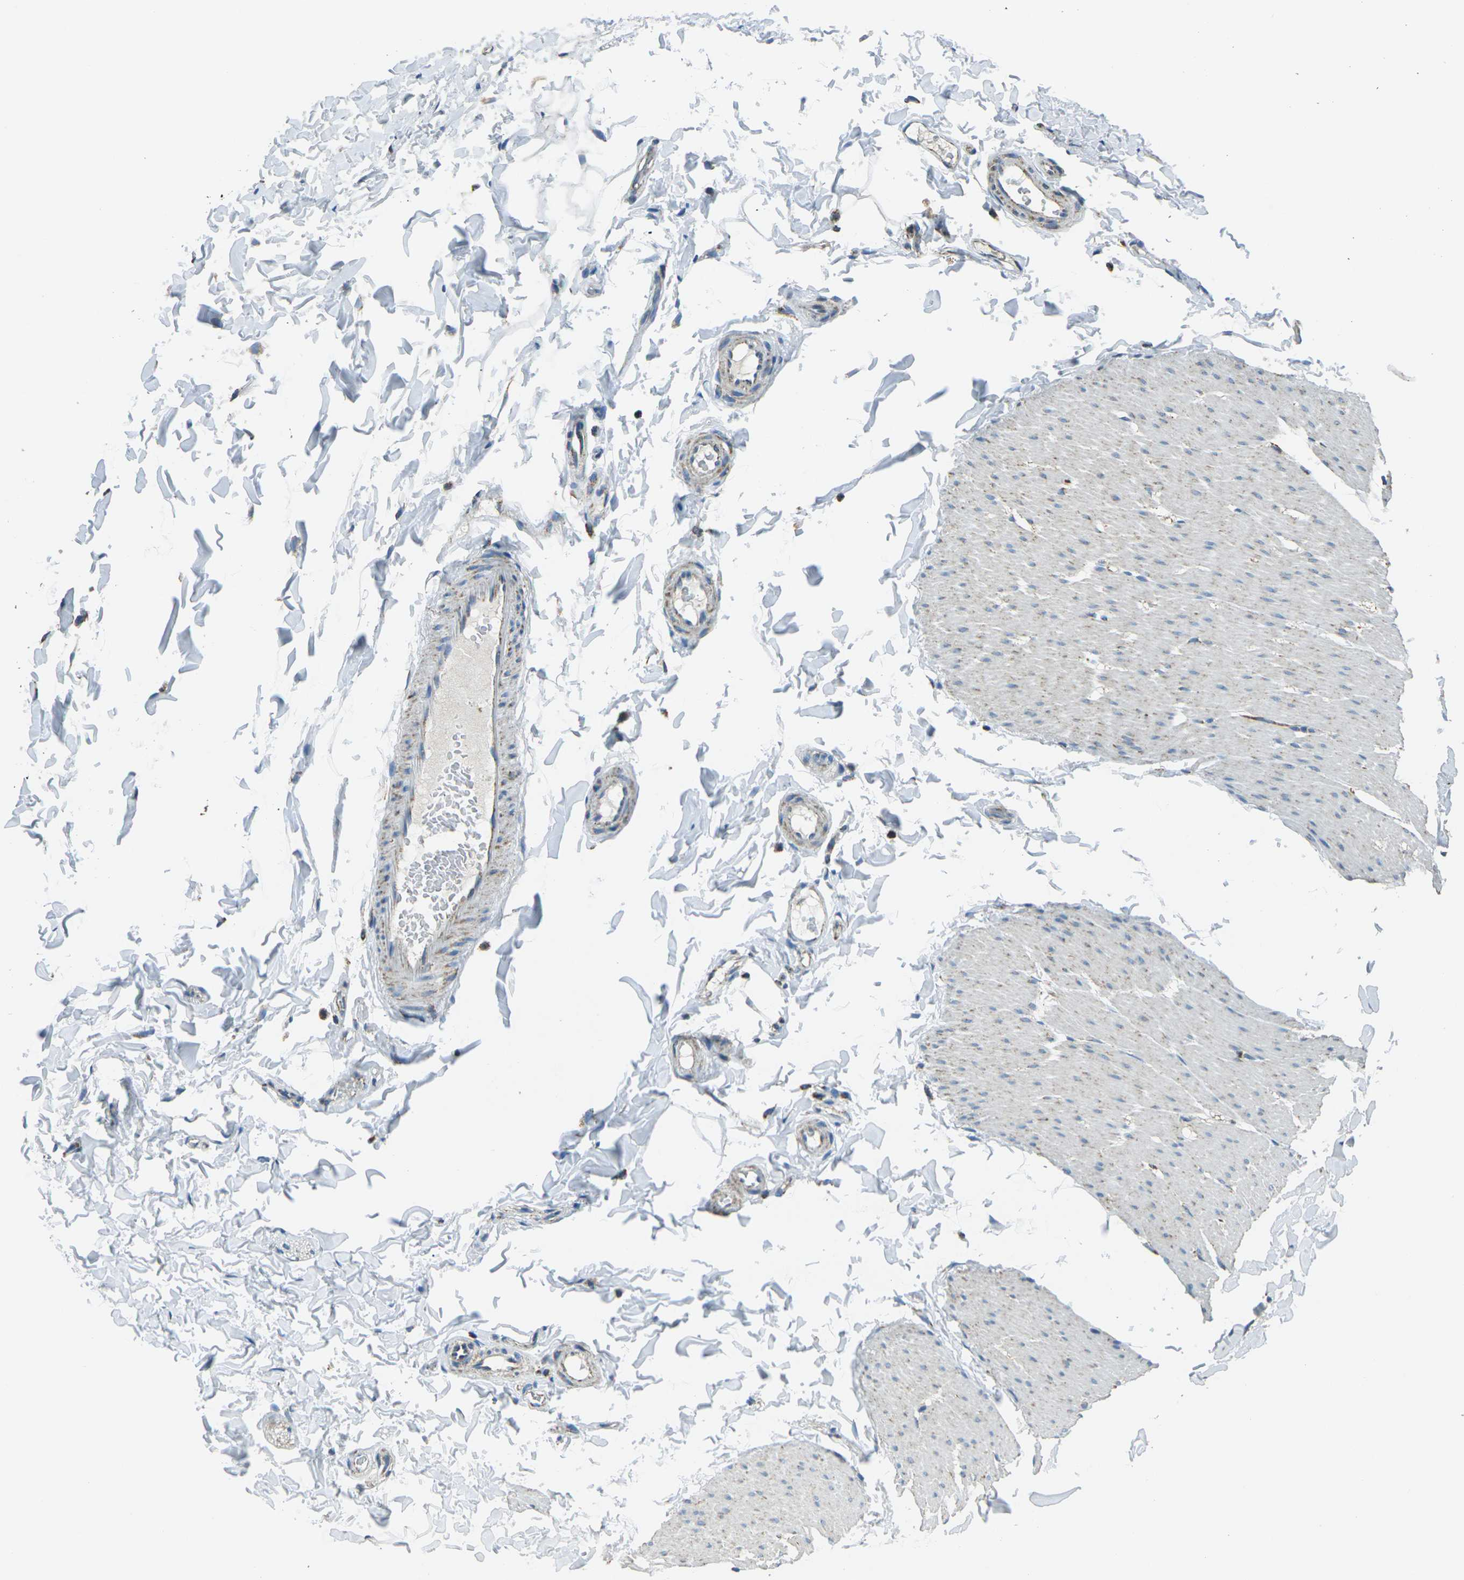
{"staining": {"intensity": "negative", "quantity": "none", "location": "none"}, "tissue": "smooth muscle", "cell_type": "Smooth muscle cells", "image_type": "normal", "snomed": [{"axis": "morphology", "description": "Normal tissue, NOS"}, {"axis": "topography", "description": "Smooth muscle"}, {"axis": "topography", "description": "Colon"}], "caption": "High power microscopy micrograph of an immunohistochemistry (IHC) photomicrograph of normal smooth muscle, revealing no significant positivity in smooth muscle cells. The staining is performed using DAB brown chromogen with nuclei counter-stained in using hematoxylin.", "gene": "IRF3", "patient": {"sex": "male", "age": 67}}